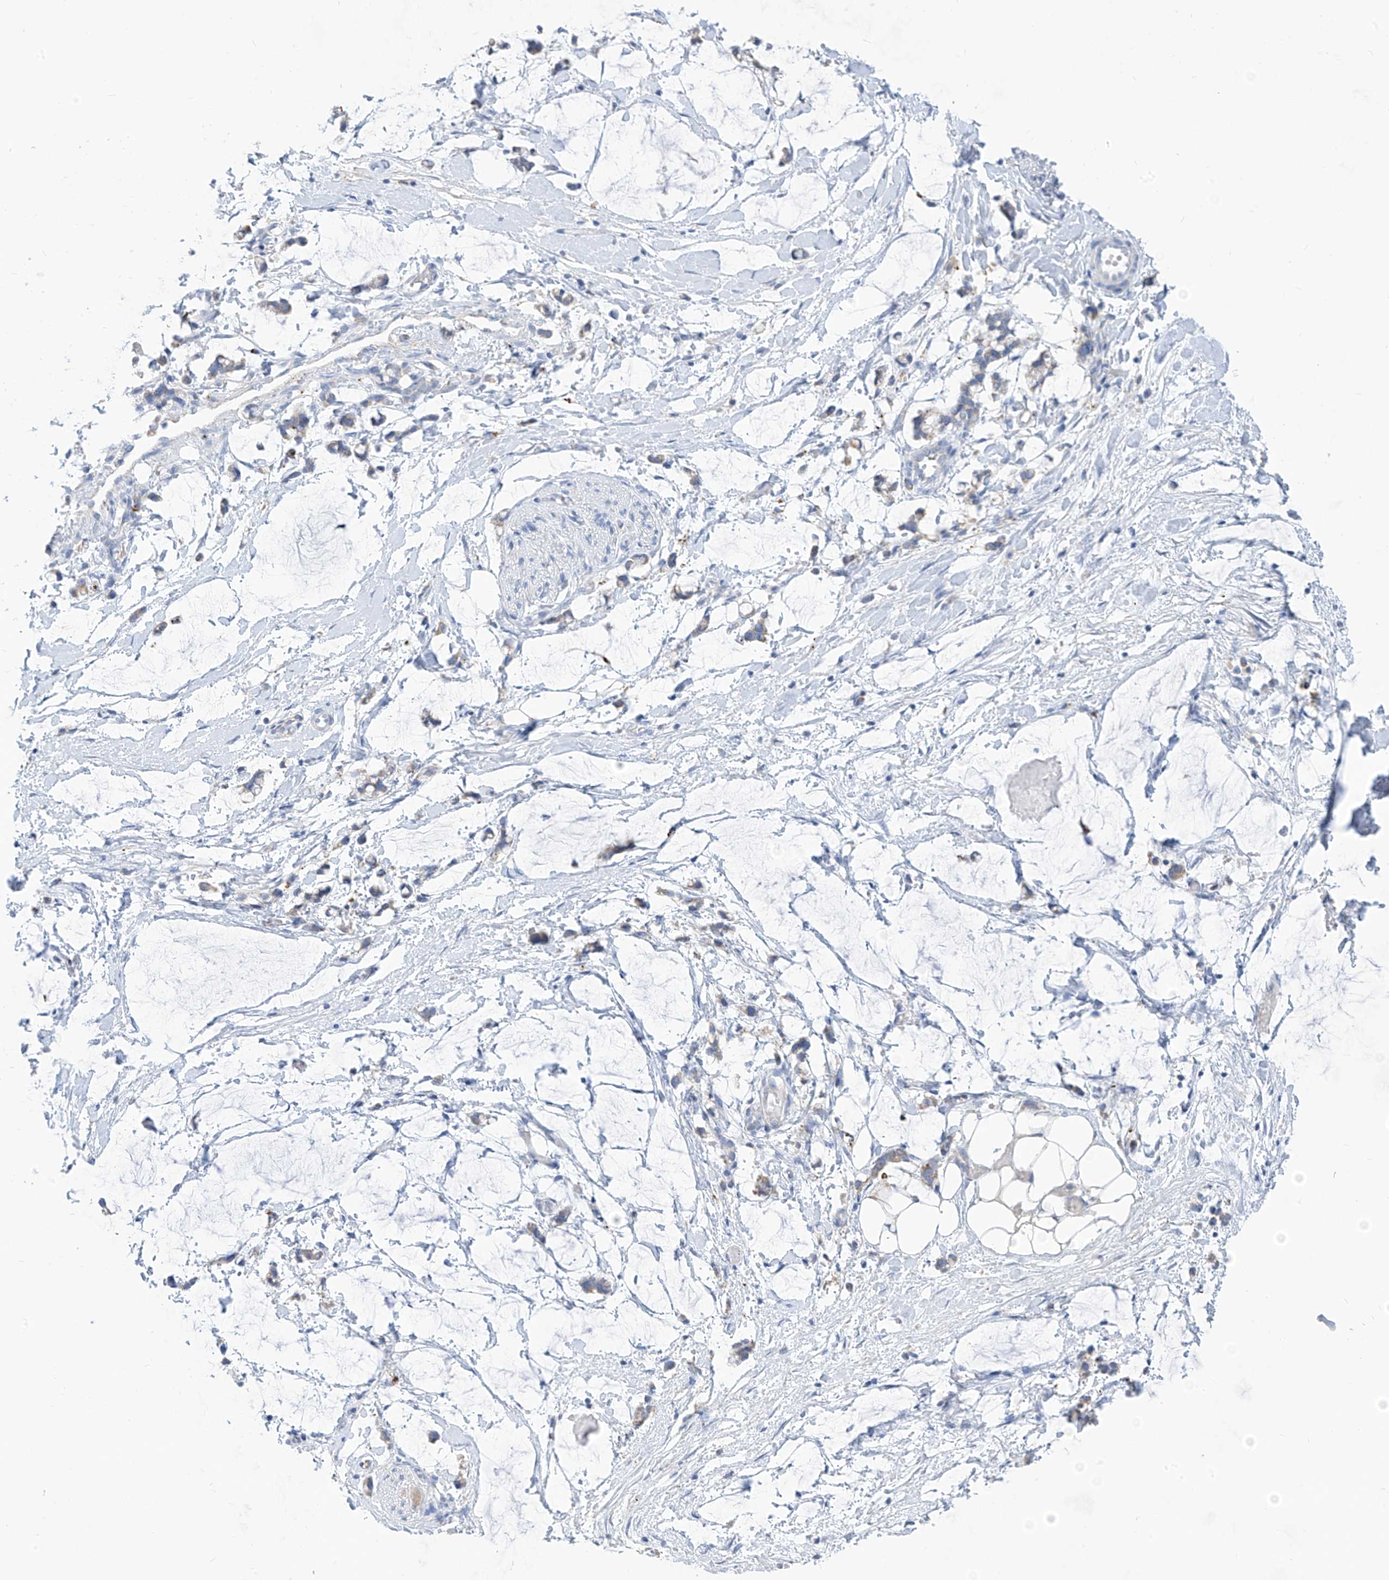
{"staining": {"intensity": "negative", "quantity": "none", "location": "none"}, "tissue": "adipose tissue", "cell_type": "Adipocytes", "image_type": "normal", "snomed": [{"axis": "morphology", "description": "Normal tissue, NOS"}, {"axis": "morphology", "description": "Adenocarcinoma, NOS"}, {"axis": "topography", "description": "Colon"}, {"axis": "topography", "description": "Peripheral nerve tissue"}], "caption": "DAB immunohistochemical staining of benign adipose tissue displays no significant expression in adipocytes.", "gene": "ZNF404", "patient": {"sex": "male", "age": 14}}